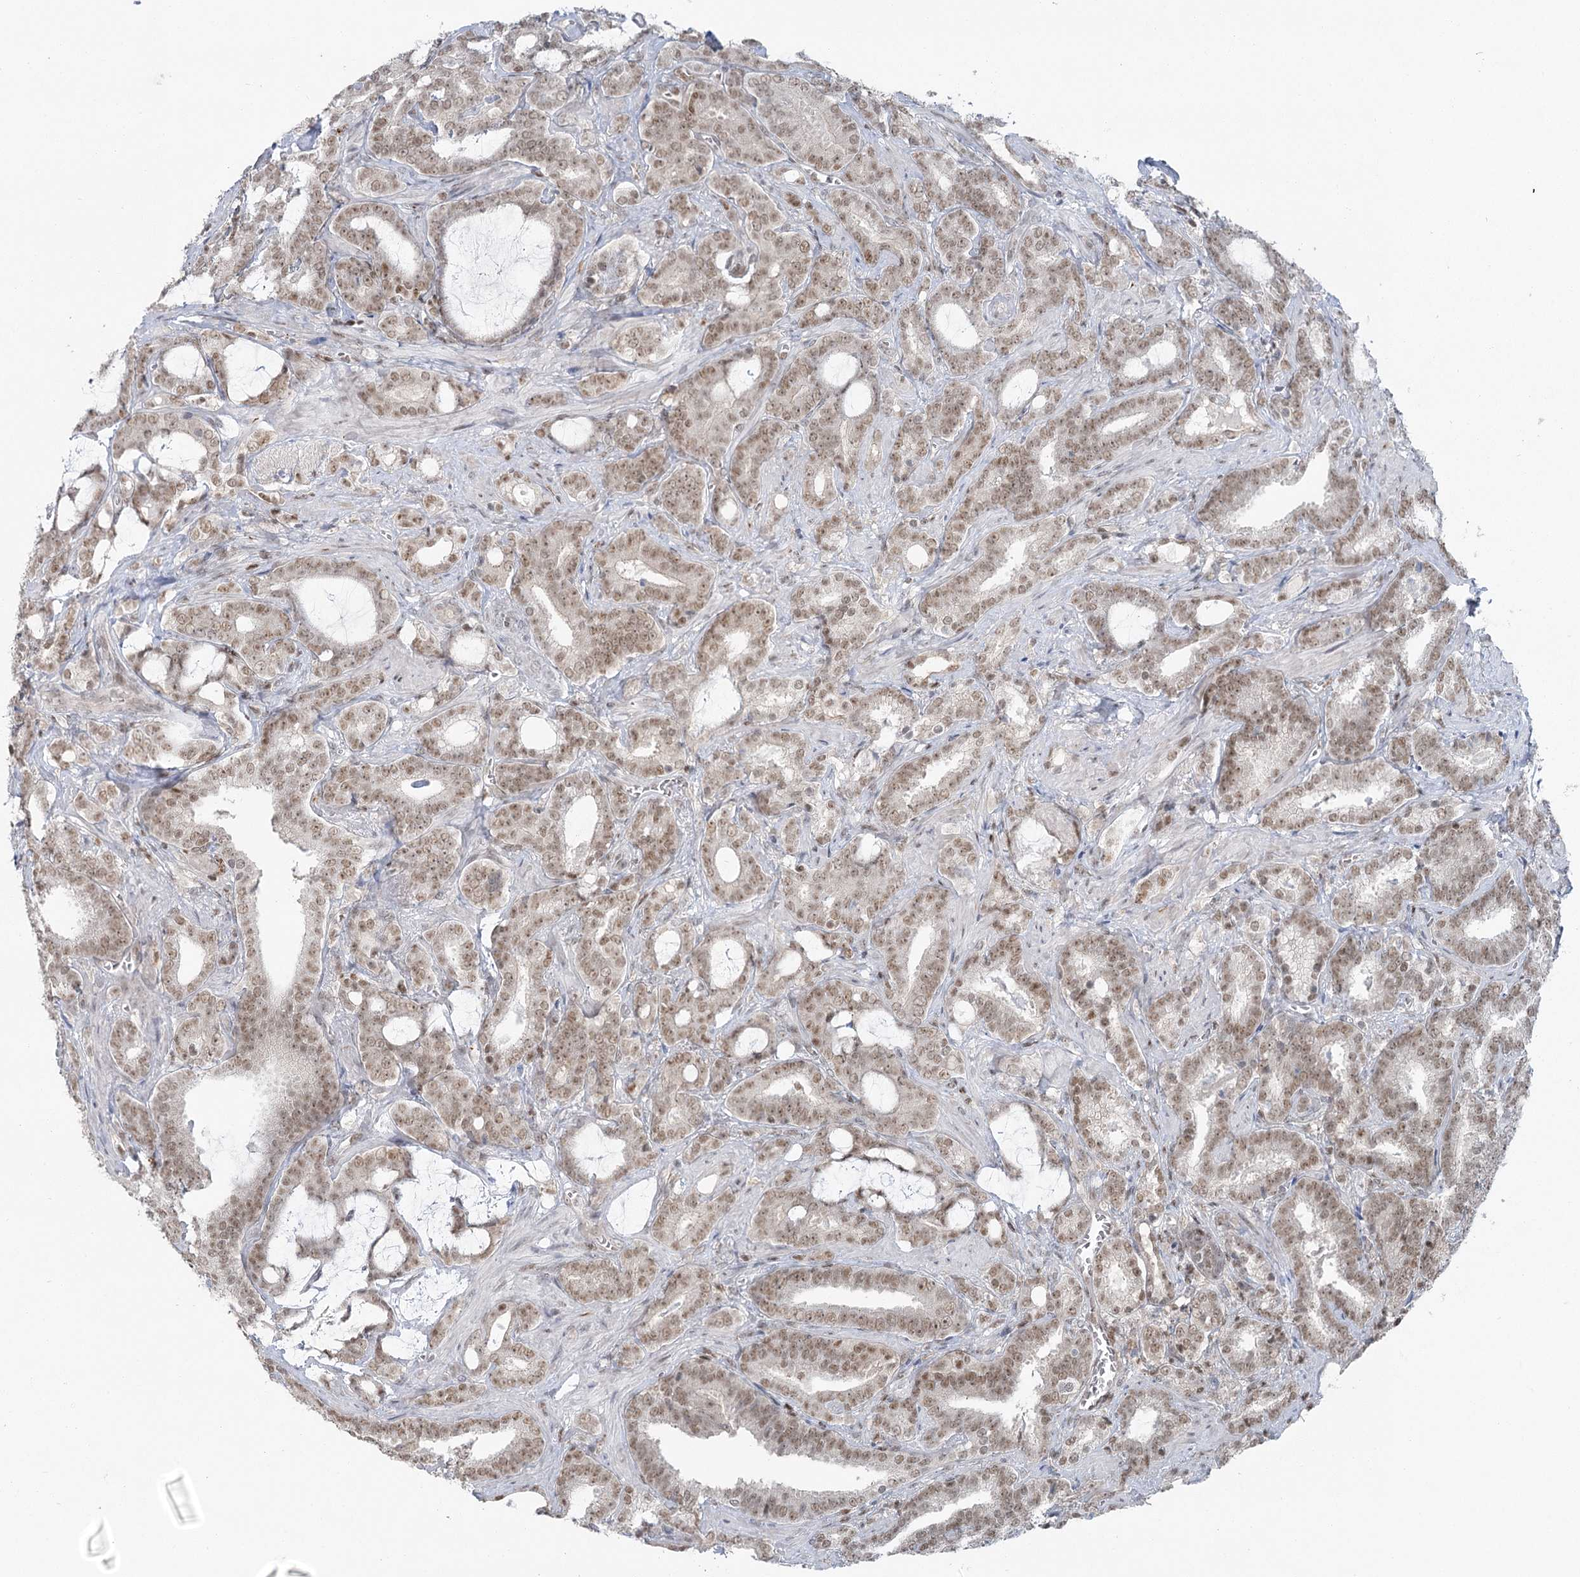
{"staining": {"intensity": "weak", "quantity": ">75%", "location": "nuclear"}, "tissue": "prostate cancer", "cell_type": "Tumor cells", "image_type": "cancer", "snomed": [{"axis": "morphology", "description": "Adenocarcinoma, High grade"}, {"axis": "topography", "description": "Prostate and seminal vesicle, NOS"}], "caption": "Approximately >75% of tumor cells in prostate high-grade adenocarcinoma reveal weak nuclear protein staining as visualized by brown immunohistochemical staining.", "gene": "PDS5A", "patient": {"sex": "male", "age": 67}}